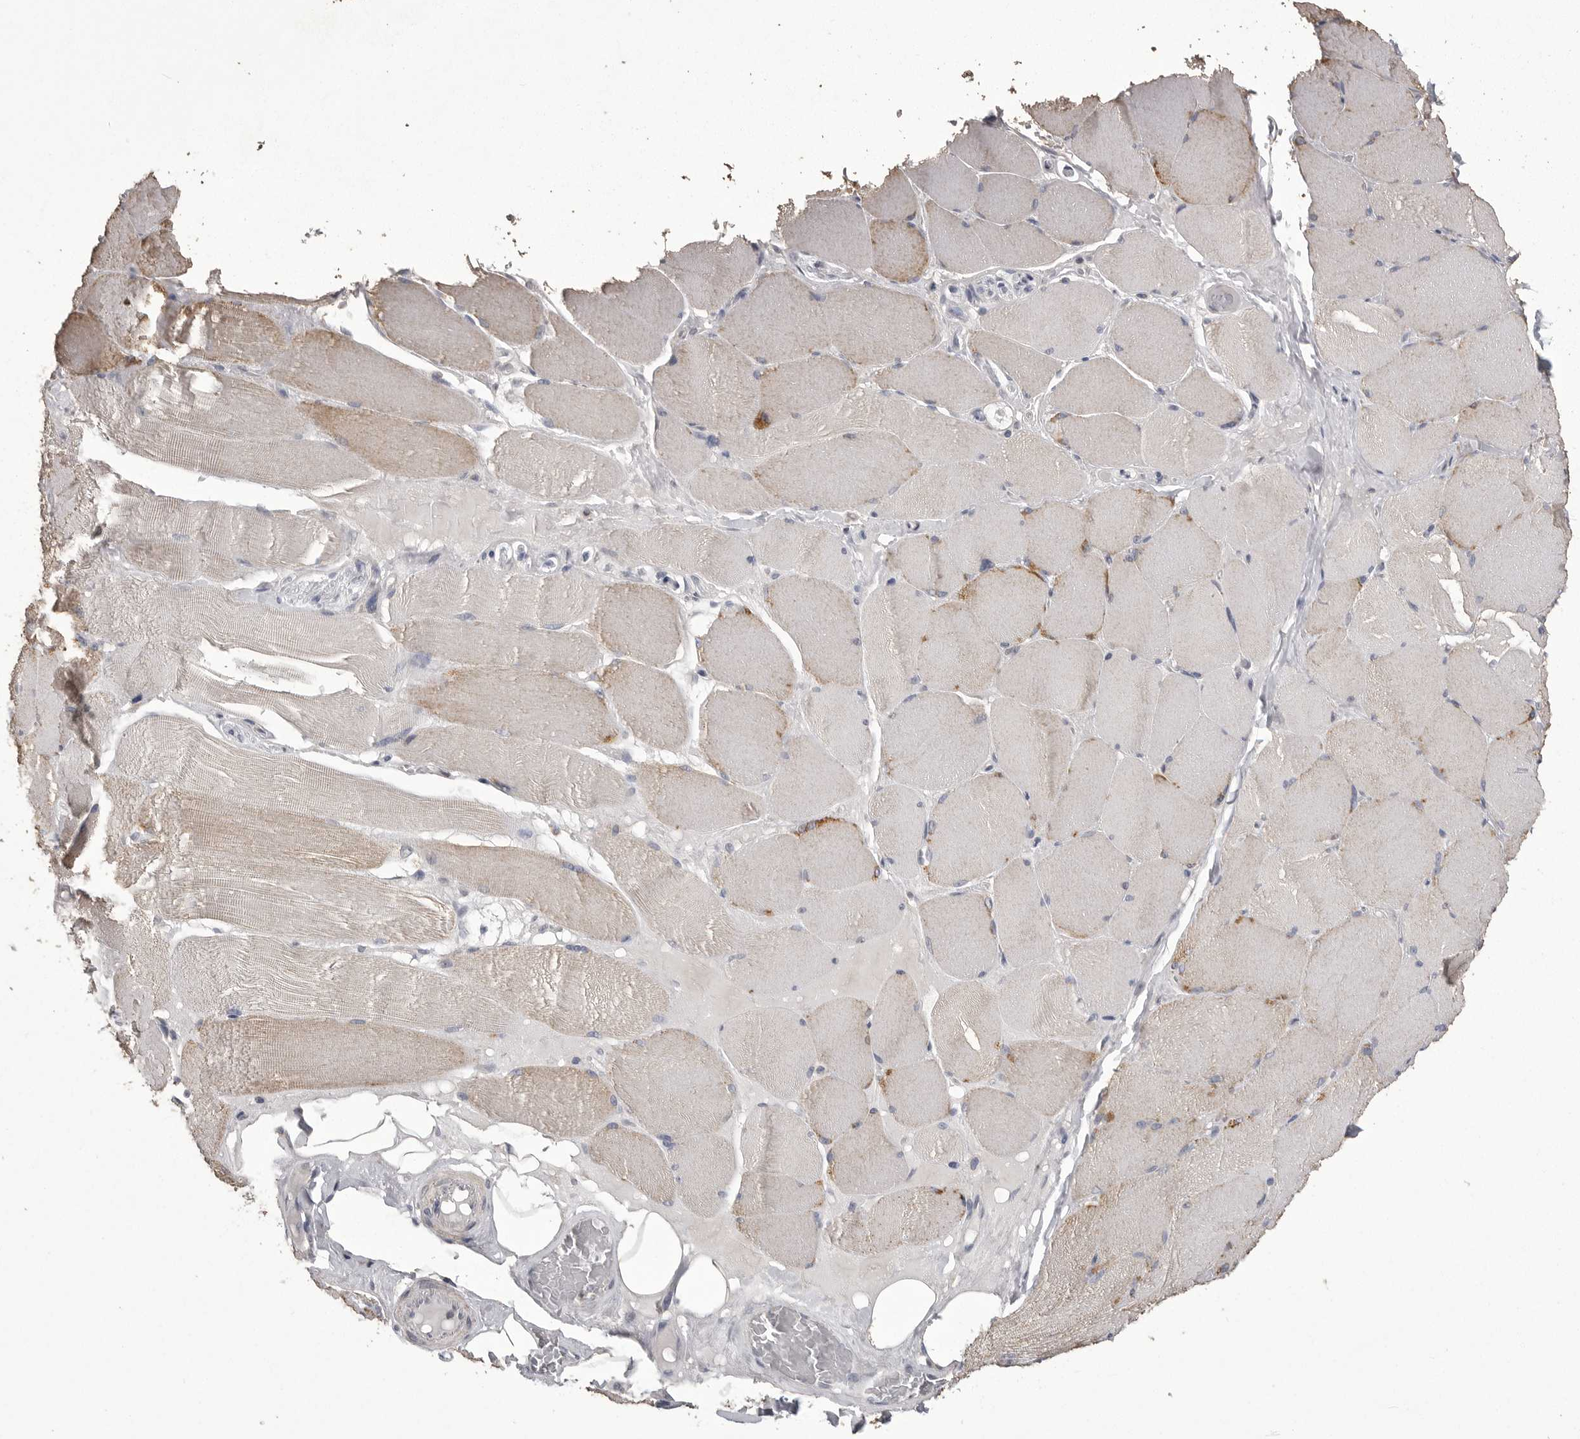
{"staining": {"intensity": "moderate", "quantity": "<25%", "location": "cytoplasmic/membranous"}, "tissue": "skeletal muscle", "cell_type": "Myocytes", "image_type": "normal", "snomed": [{"axis": "morphology", "description": "Normal tissue, NOS"}, {"axis": "topography", "description": "Skin"}, {"axis": "topography", "description": "Skeletal muscle"}], "caption": "Protein positivity by immunohistochemistry reveals moderate cytoplasmic/membranous expression in approximately <25% of myocytes in unremarkable skeletal muscle. (DAB (3,3'-diaminobenzidine) IHC, brown staining for protein, blue staining for nuclei).", "gene": "MMP7", "patient": {"sex": "male", "age": 83}}